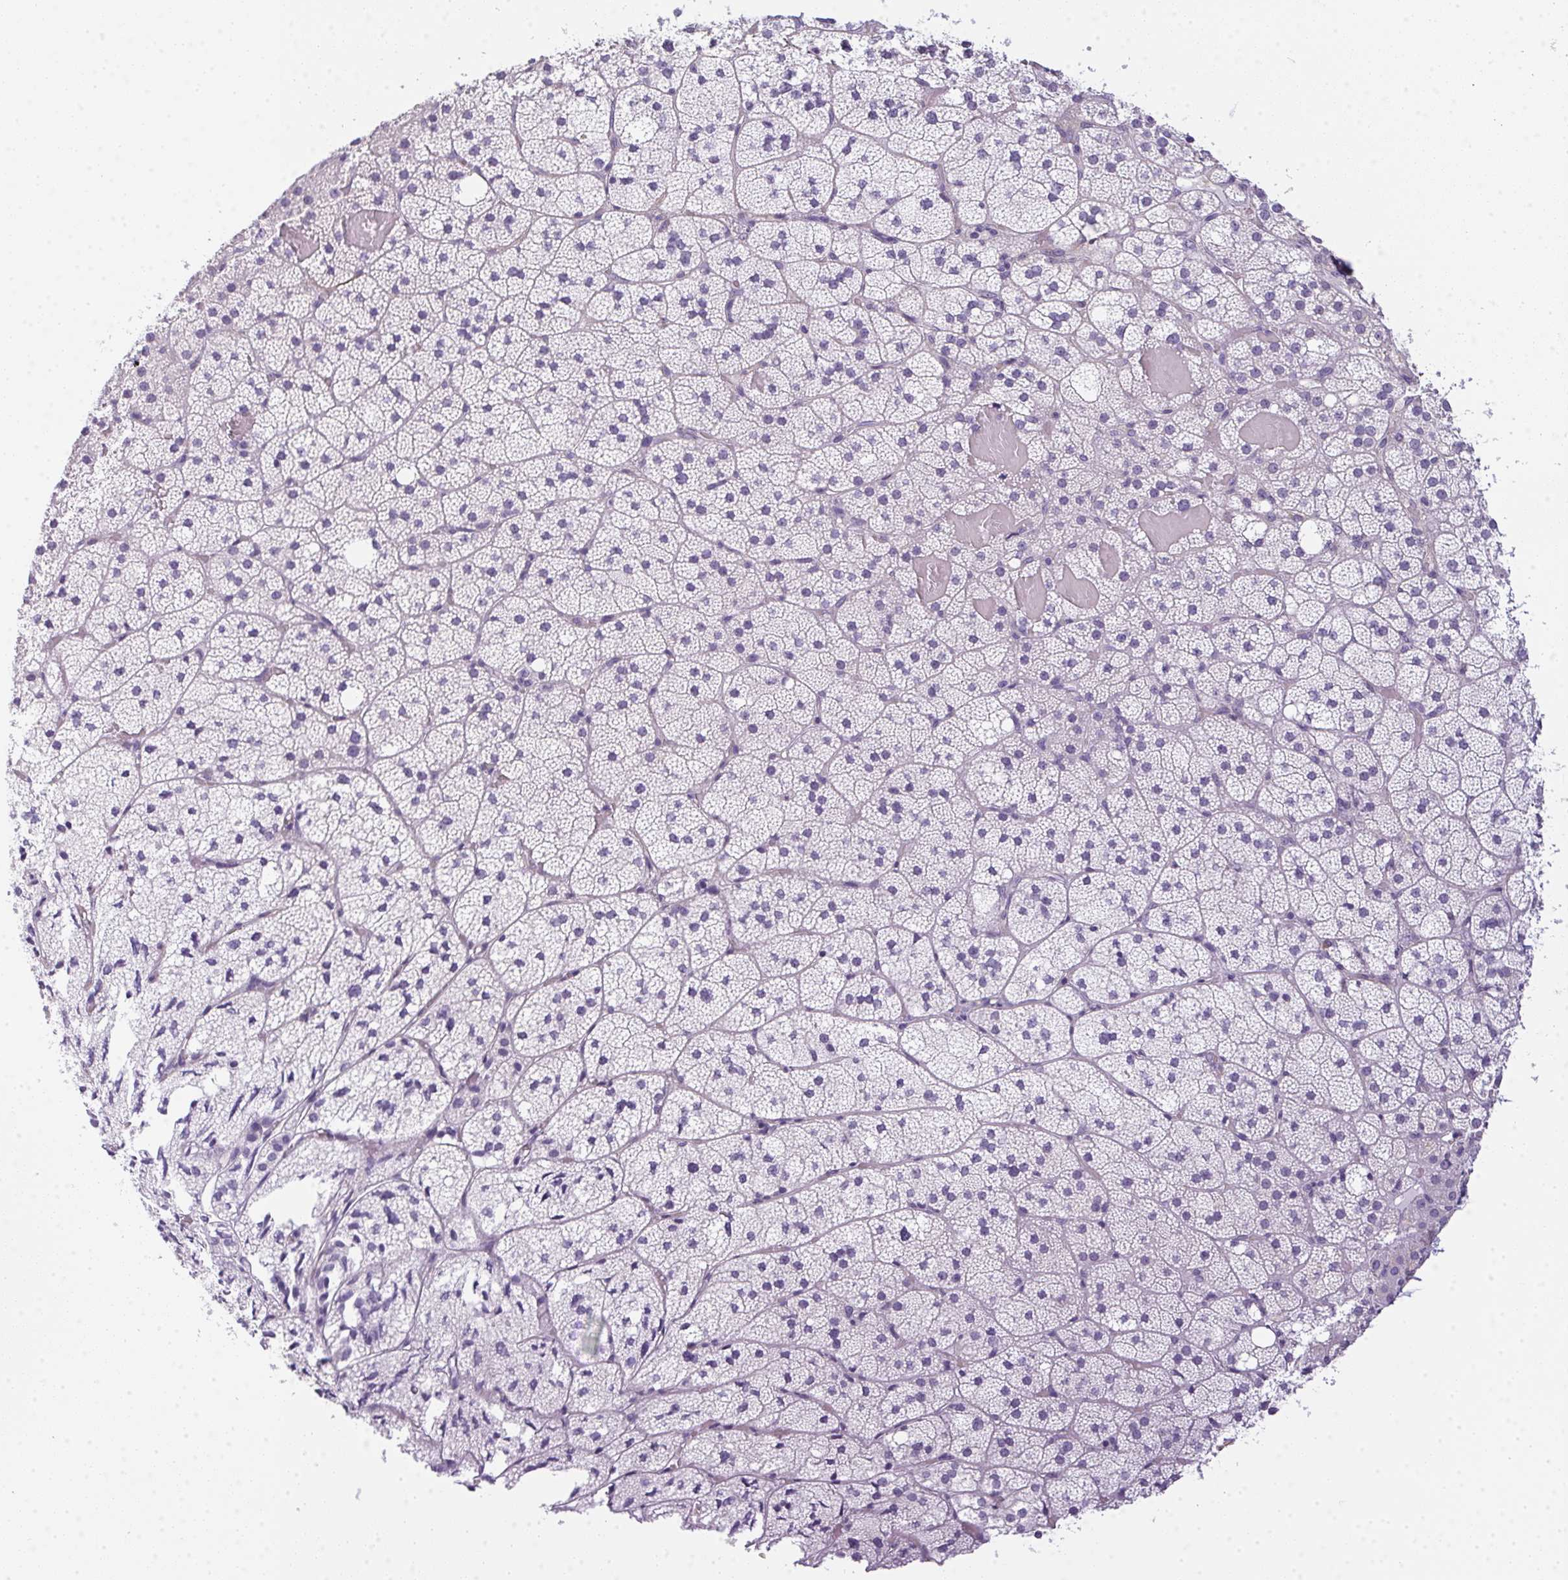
{"staining": {"intensity": "negative", "quantity": "none", "location": "none"}, "tissue": "adrenal gland", "cell_type": "Glandular cells", "image_type": "normal", "snomed": [{"axis": "morphology", "description": "Normal tissue, NOS"}, {"axis": "topography", "description": "Adrenal gland"}], "caption": "Image shows no protein staining in glandular cells of unremarkable adrenal gland.", "gene": "SLC17A7", "patient": {"sex": "male", "age": 53}}